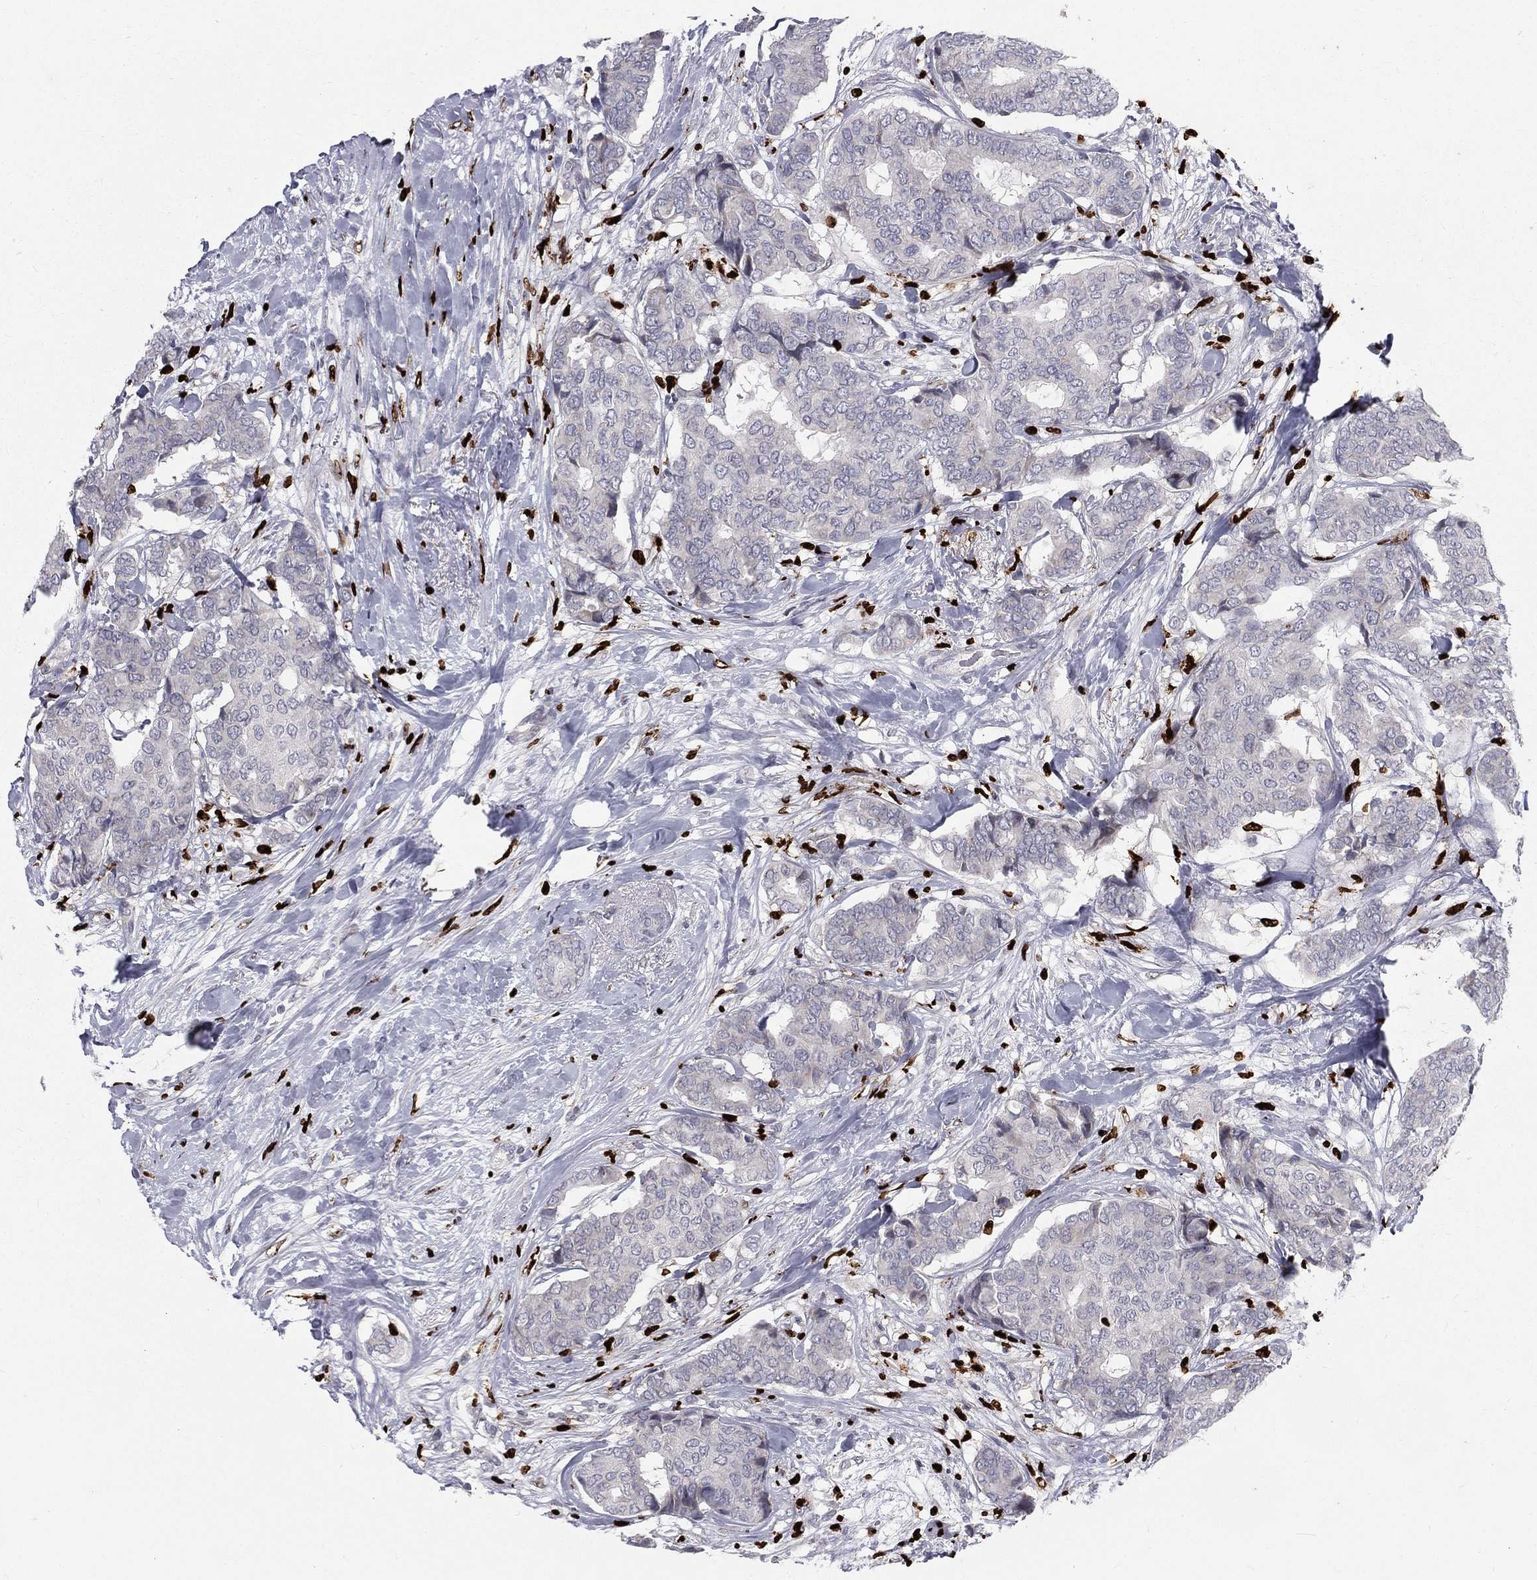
{"staining": {"intensity": "negative", "quantity": "none", "location": "none"}, "tissue": "breast cancer", "cell_type": "Tumor cells", "image_type": "cancer", "snomed": [{"axis": "morphology", "description": "Duct carcinoma"}, {"axis": "topography", "description": "Breast"}], "caption": "The histopathology image shows no significant positivity in tumor cells of breast cancer (invasive ductal carcinoma).", "gene": "MNDA", "patient": {"sex": "female", "age": 75}}